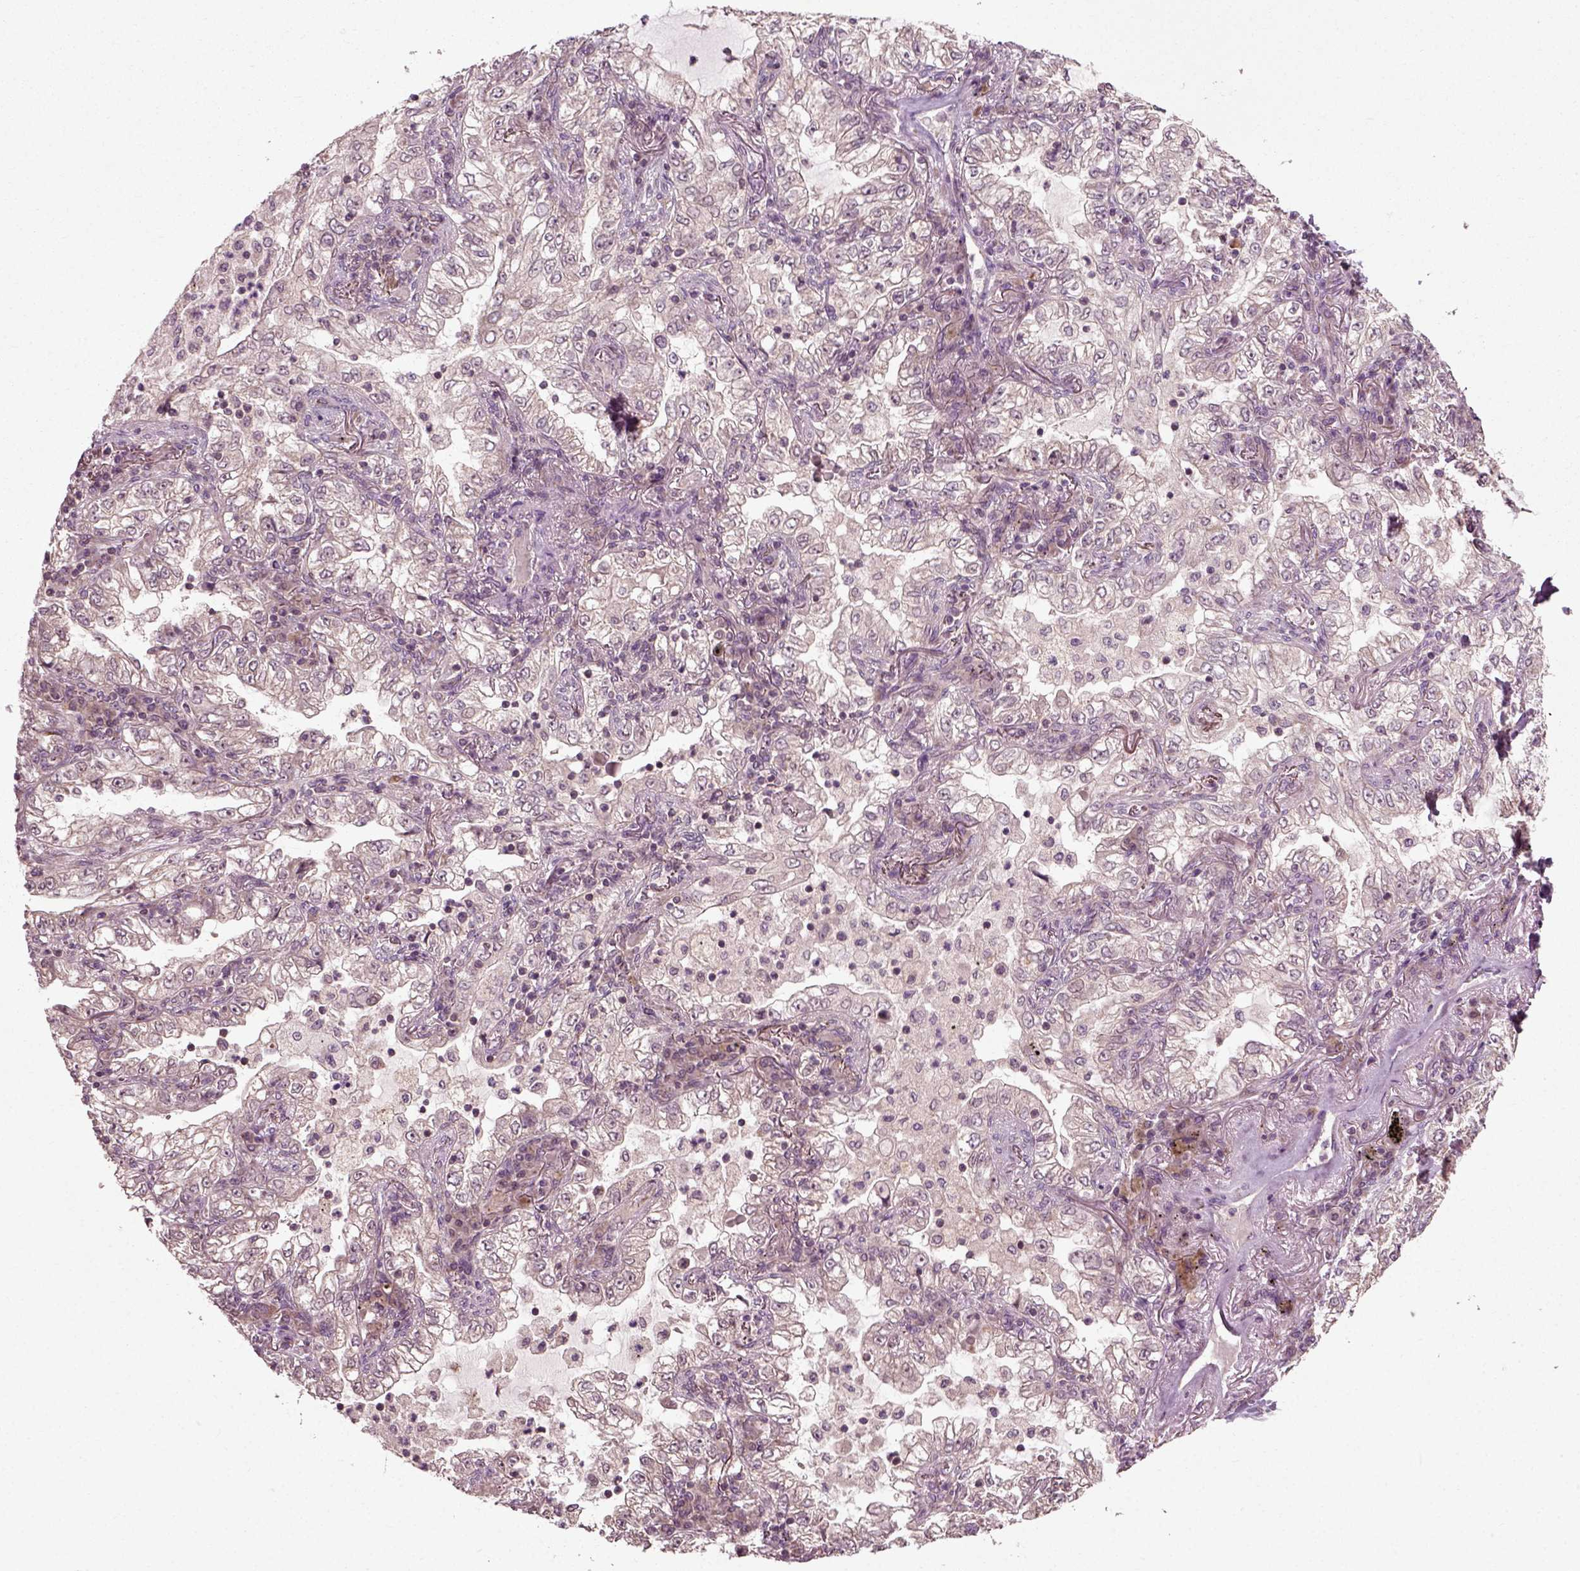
{"staining": {"intensity": "negative", "quantity": "none", "location": "none"}, "tissue": "lung cancer", "cell_type": "Tumor cells", "image_type": "cancer", "snomed": [{"axis": "morphology", "description": "Adenocarcinoma, NOS"}, {"axis": "topography", "description": "Lung"}], "caption": "The histopathology image displays no significant staining in tumor cells of adenocarcinoma (lung).", "gene": "PLCD3", "patient": {"sex": "female", "age": 73}}